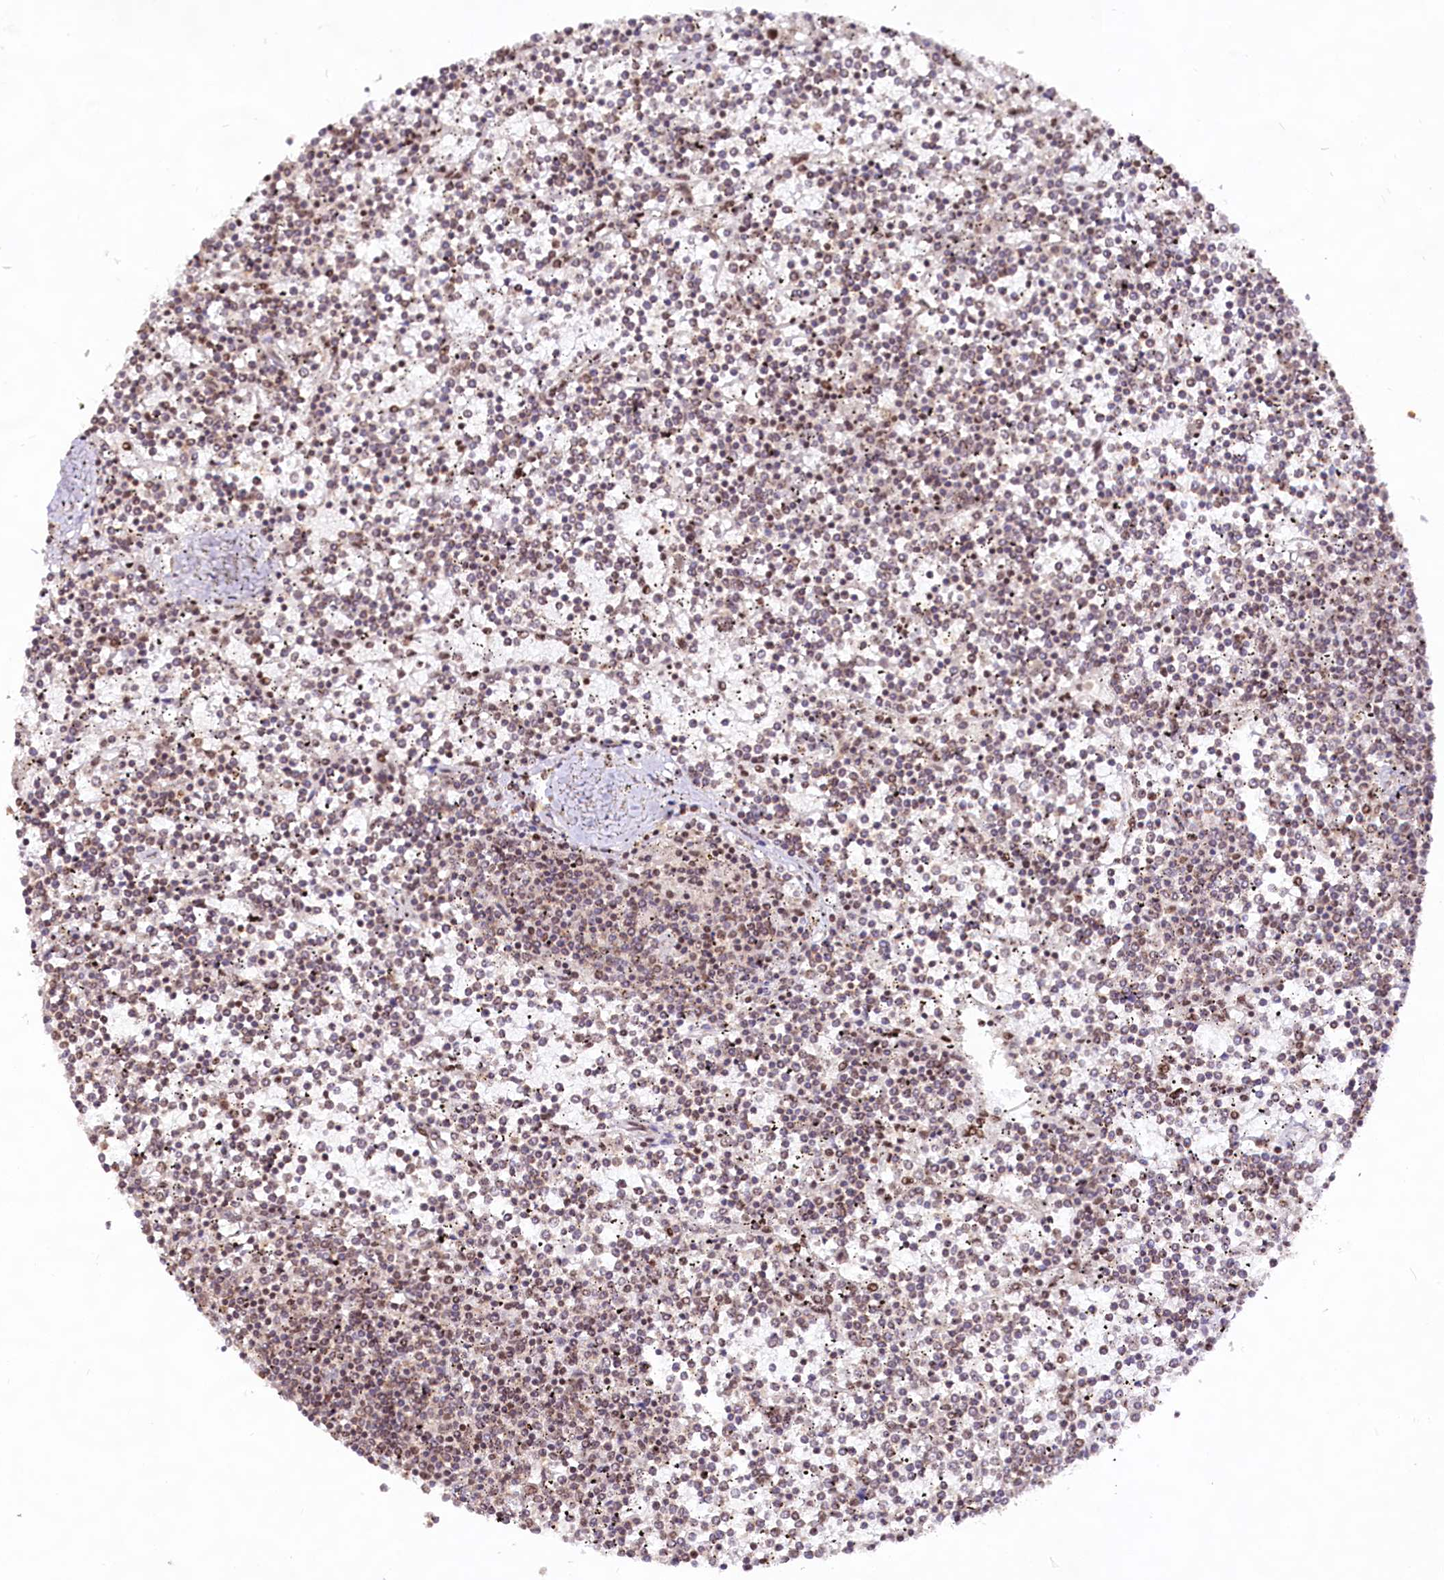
{"staining": {"intensity": "weak", "quantity": "25%-75%", "location": "nuclear"}, "tissue": "lymphoma", "cell_type": "Tumor cells", "image_type": "cancer", "snomed": [{"axis": "morphology", "description": "Malignant lymphoma, non-Hodgkin's type, Low grade"}, {"axis": "topography", "description": "Spleen"}], "caption": "A brown stain shows weak nuclear positivity of a protein in lymphoma tumor cells.", "gene": "HIRA", "patient": {"sex": "female", "age": 19}}